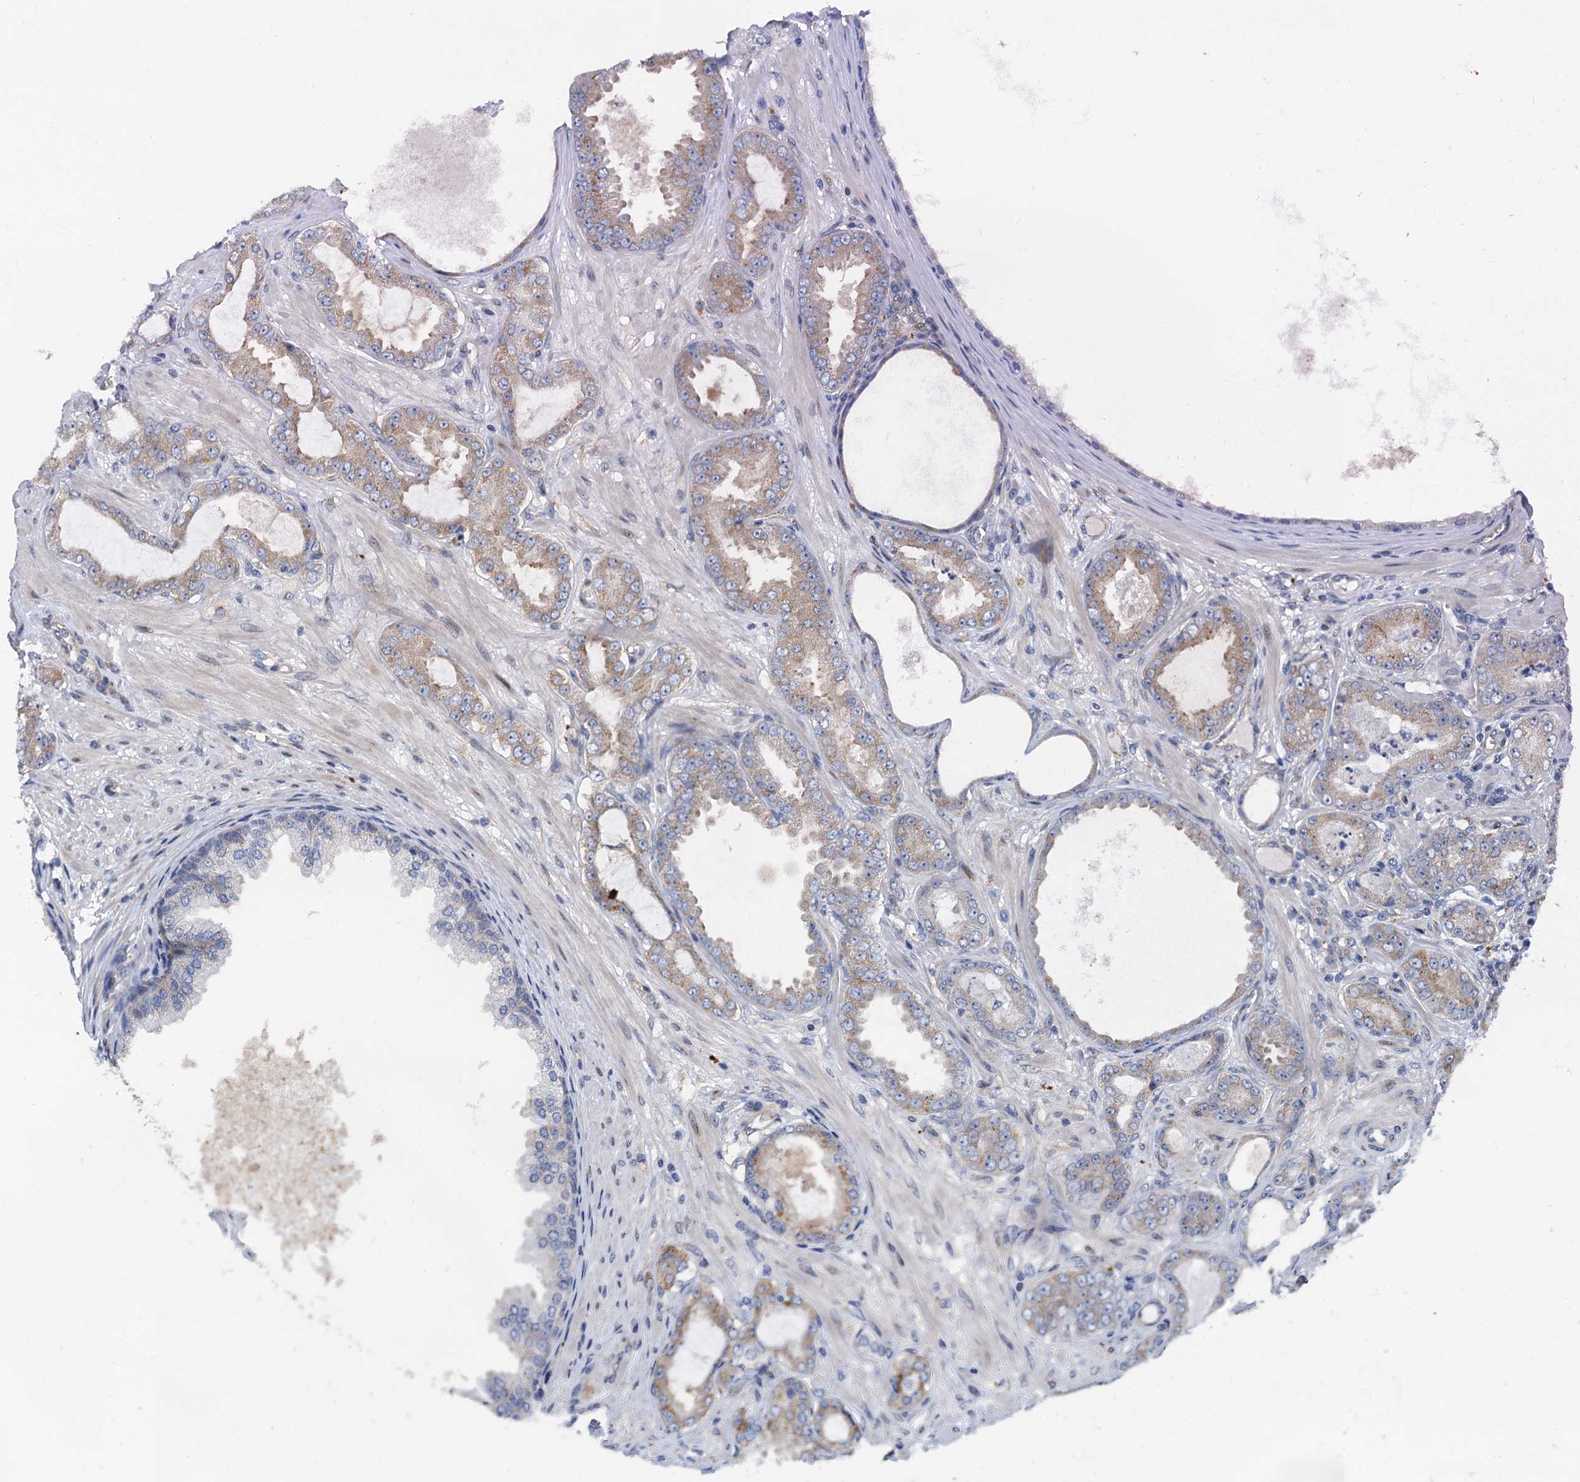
{"staining": {"intensity": "weak", "quantity": "25%-75%", "location": "cytoplasmic/membranous"}, "tissue": "prostate cancer", "cell_type": "Tumor cells", "image_type": "cancer", "snomed": [{"axis": "morphology", "description": "Adenocarcinoma, Low grade"}, {"axis": "topography", "description": "Prostate"}], "caption": "DAB (3,3'-diaminobenzidine) immunohistochemical staining of prostate cancer demonstrates weak cytoplasmic/membranous protein expression in approximately 25%-75% of tumor cells. The staining was performed using DAB (3,3'-diaminobenzidine), with brown indicating positive protein expression. Nuclei are stained blue with hematoxylin.", "gene": "NBEA", "patient": {"sex": "male", "age": 63}}